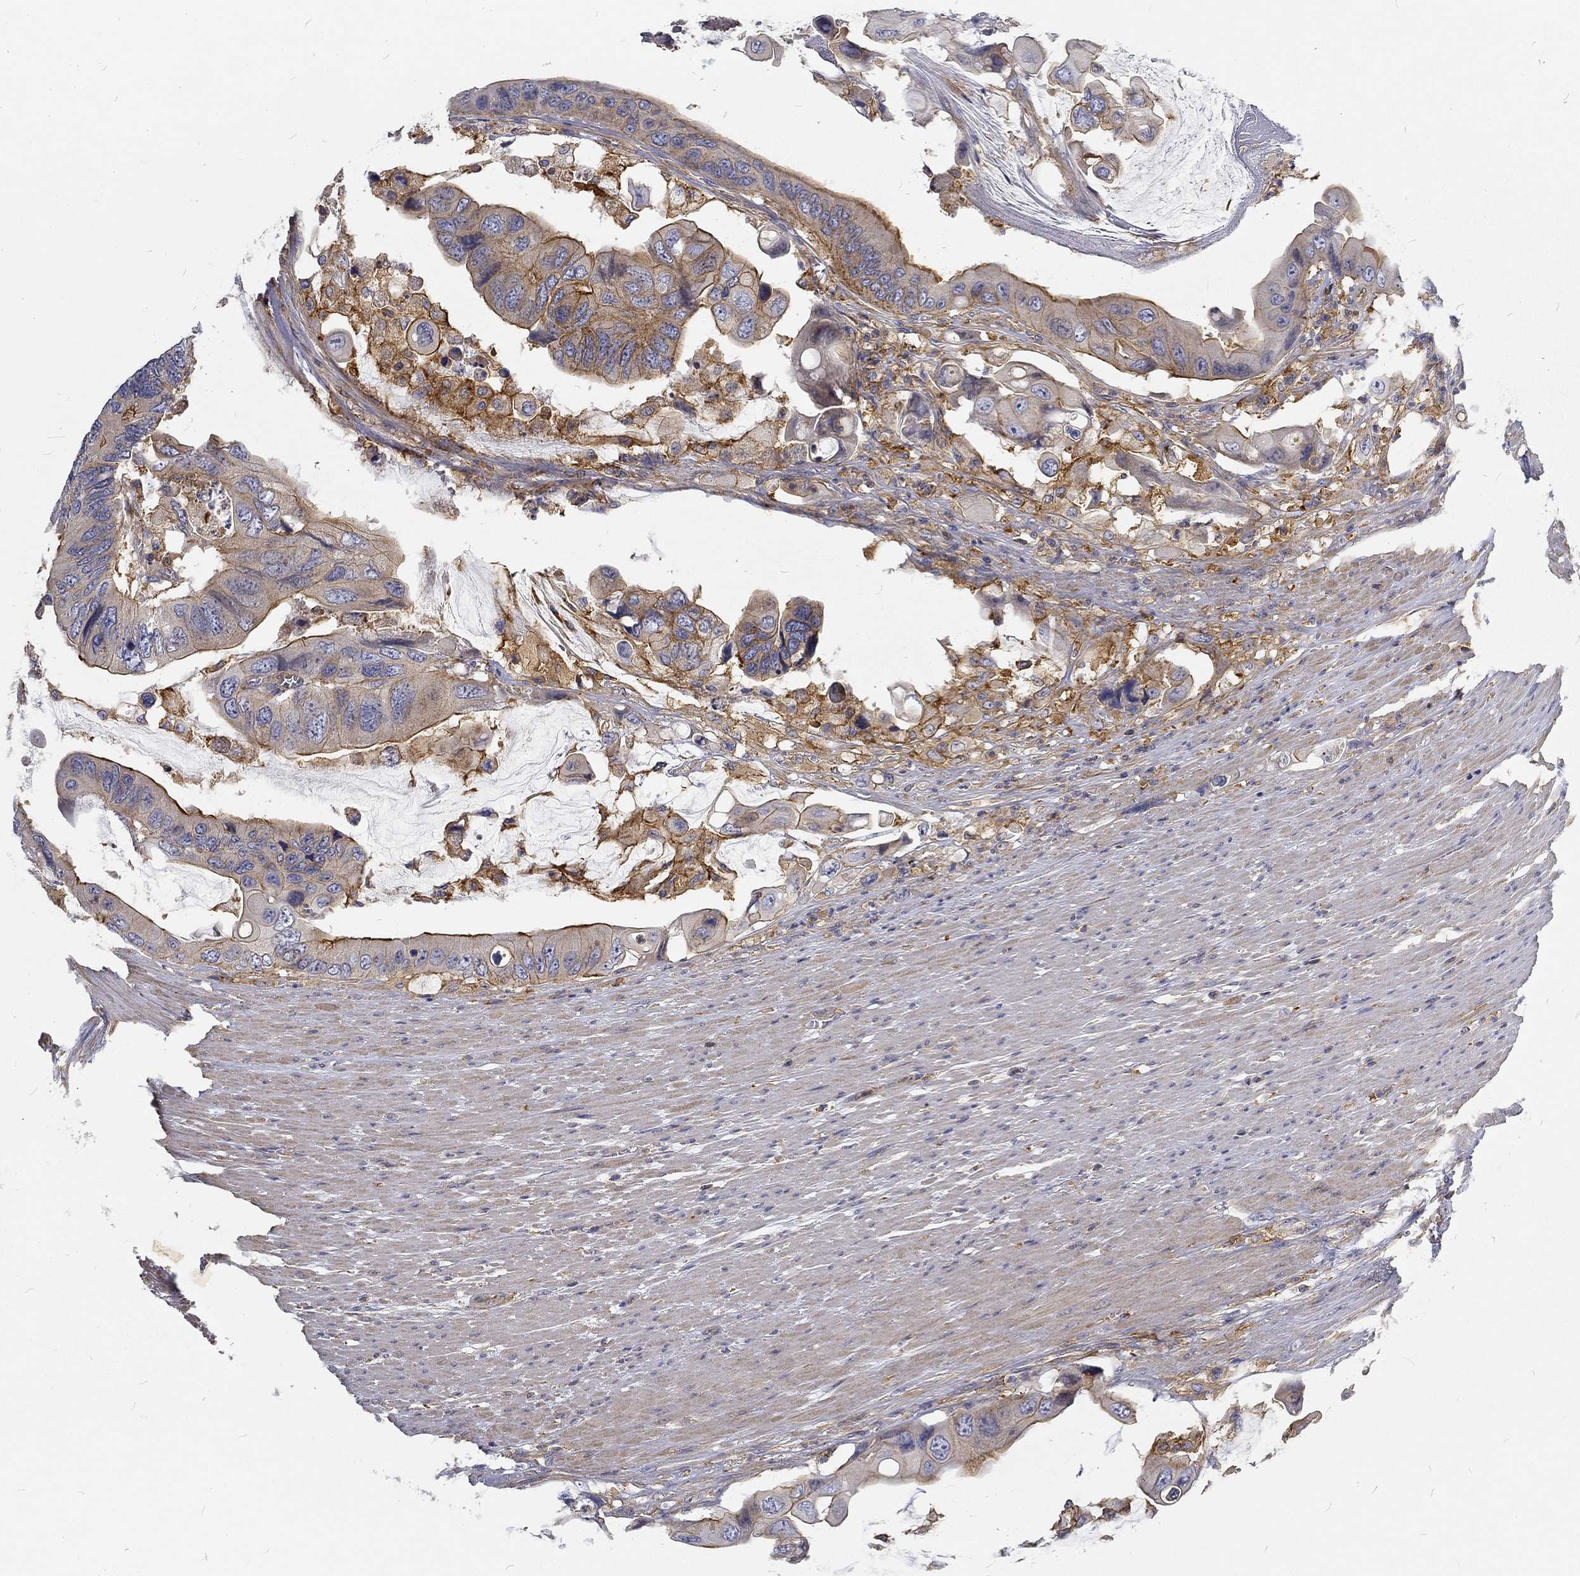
{"staining": {"intensity": "moderate", "quantity": "25%-75%", "location": "cytoplasmic/membranous"}, "tissue": "colorectal cancer", "cell_type": "Tumor cells", "image_type": "cancer", "snomed": [{"axis": "morphology", "description": "Adenocarcinoma, NOS"}, {"axis": "topography", "description": "Rectum"}], "caption": "There is medium levels of moderate cytoplasmic/membranous positivity in tumor cells of adenocarcinoma (colorectal), as demonstrated by immunohistochemical staining (brown color).", "gene": "MTMR11", "patient": {"sex": "male", "age": 63}}